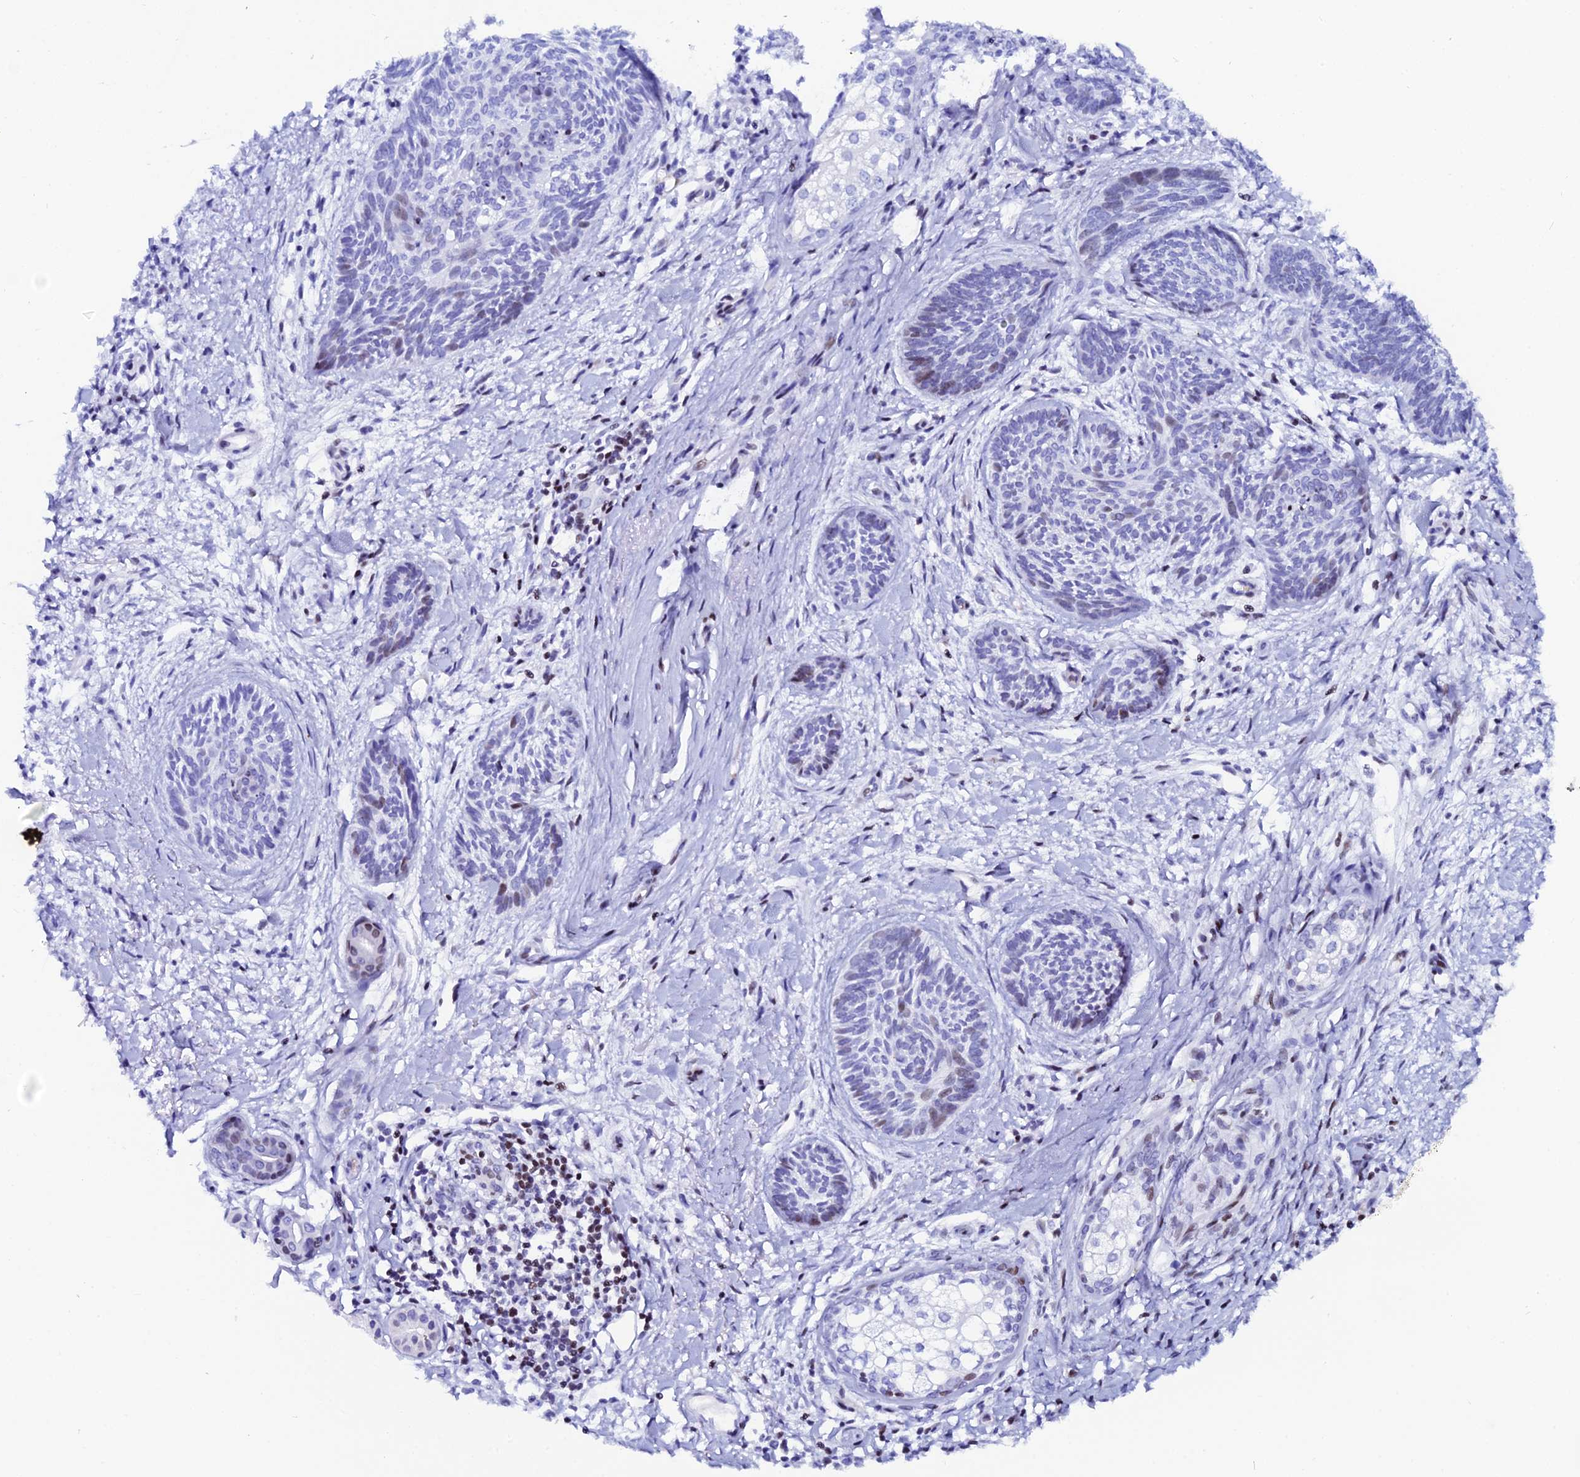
{"staining": {"intensity": "moderate", "quantity": "<25%", "location": "nuclear"}, "tissue": "skin cancer", "cell_type": "Tumor cells", "image_type": "cancer", "snomed": [{"axis": "morphology", "description": "Basal cell carcinoma"}, {"axis": "topography", "description": "Skin"}], "caption": "There is low levels of moderate nuclear staining in tumor cells of skin basal cell carcinoma, as demonstrated by immunohistochemical staining (brown color).", "gene": "MYNN", "patient": {"sex": "female", "age": 81}}